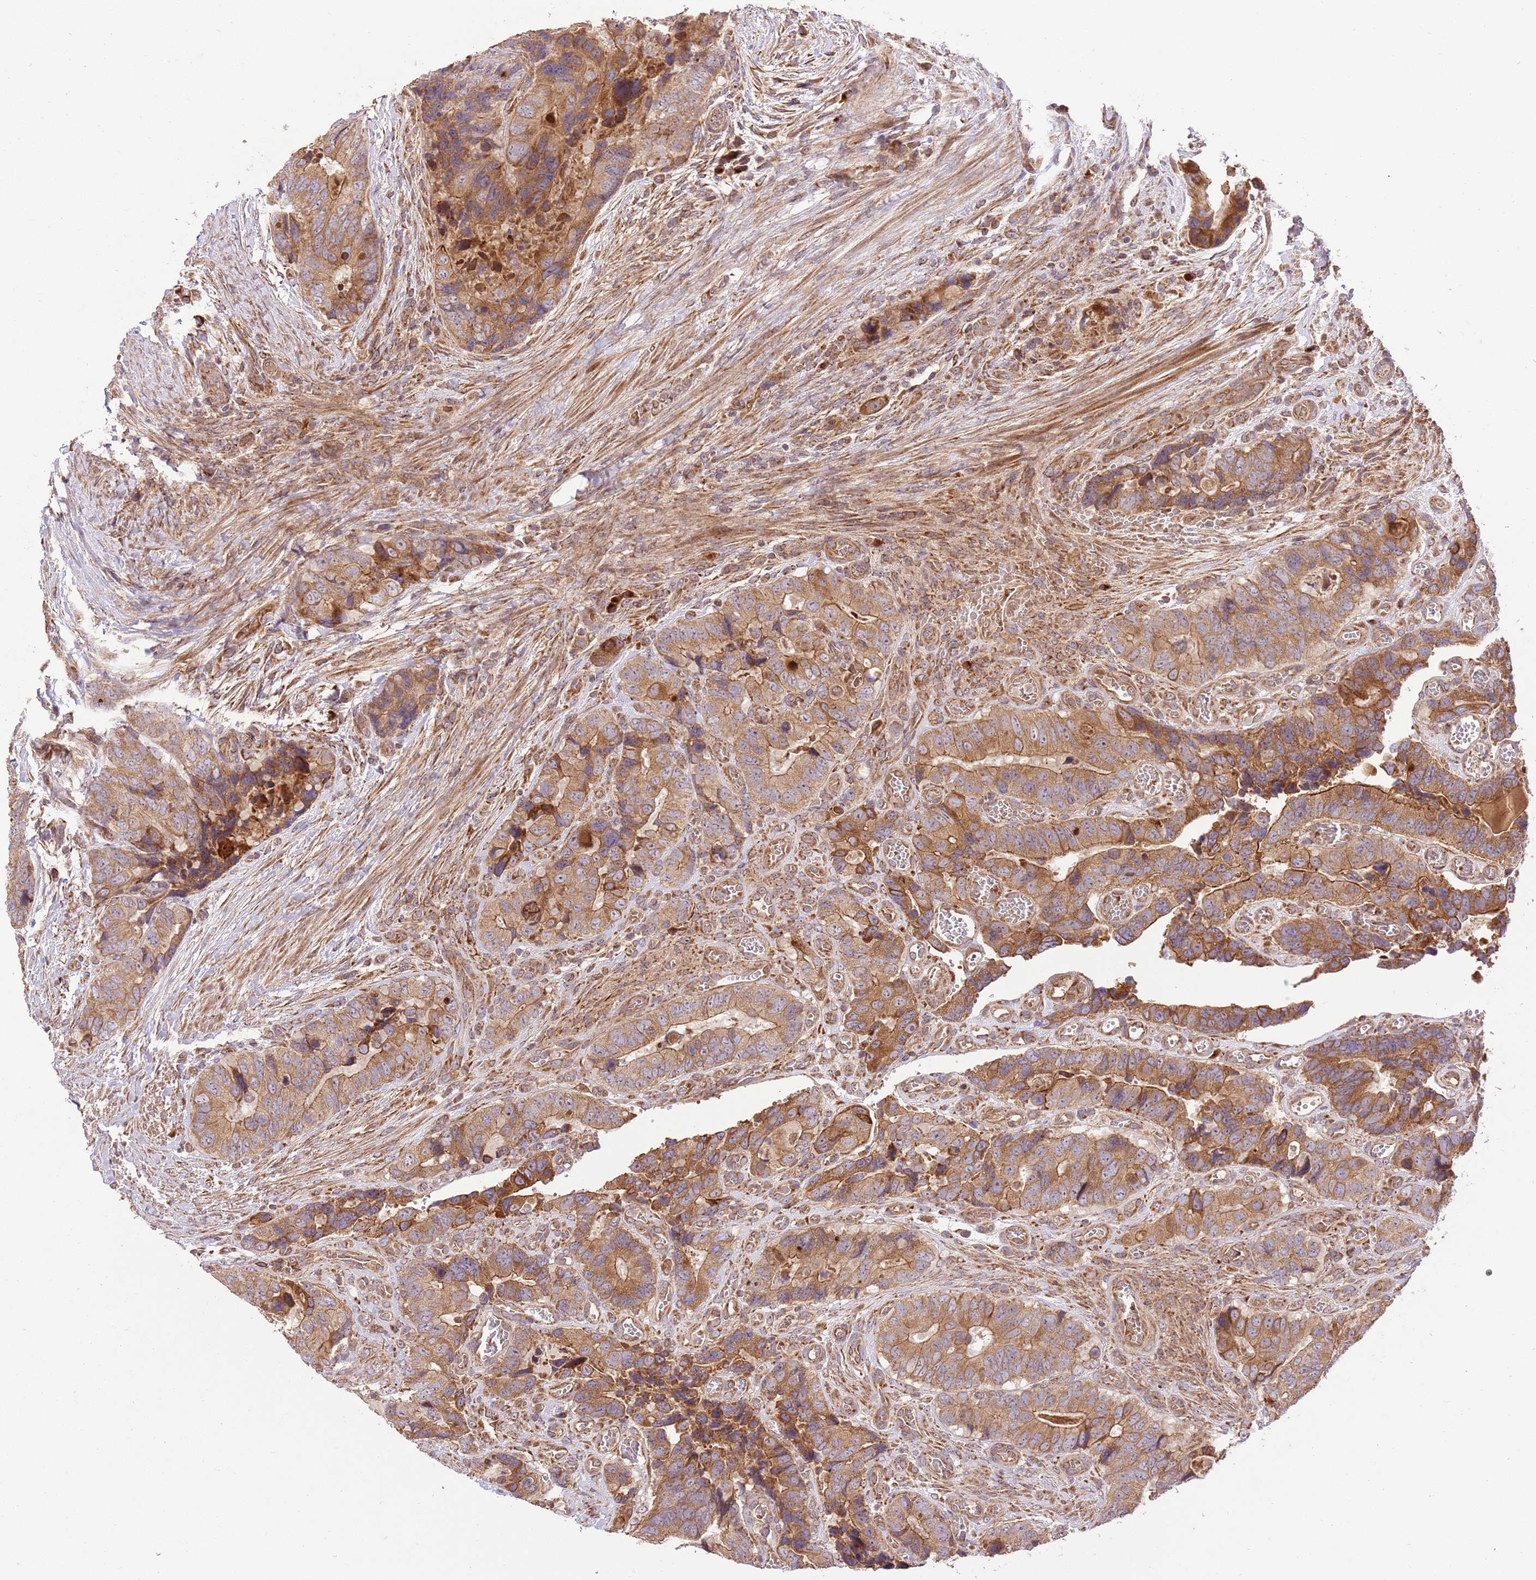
{"staining": {"intensity": "moderate", "quantity": ">75%", "location": "cytoplasmic/membranous"}, "tissue": "colorectal cancer", "cell_type": "Tumor cells", "image_type": "cancer", "snomed": [{"axis": "morphology", "description": "Adenocarcinoma, NOS"}, {"axis": "topography", "description": "Colon"}], "caption": "IHC image of adenocarcinoma (colorectal) stained for a protein (brown), which displays medium levels of moderate cytoplasmic/membranous positivity in about >75% of tumor cells.", "gene": "SPATA2L", "patient": {"sex": "male", "age": 84}}